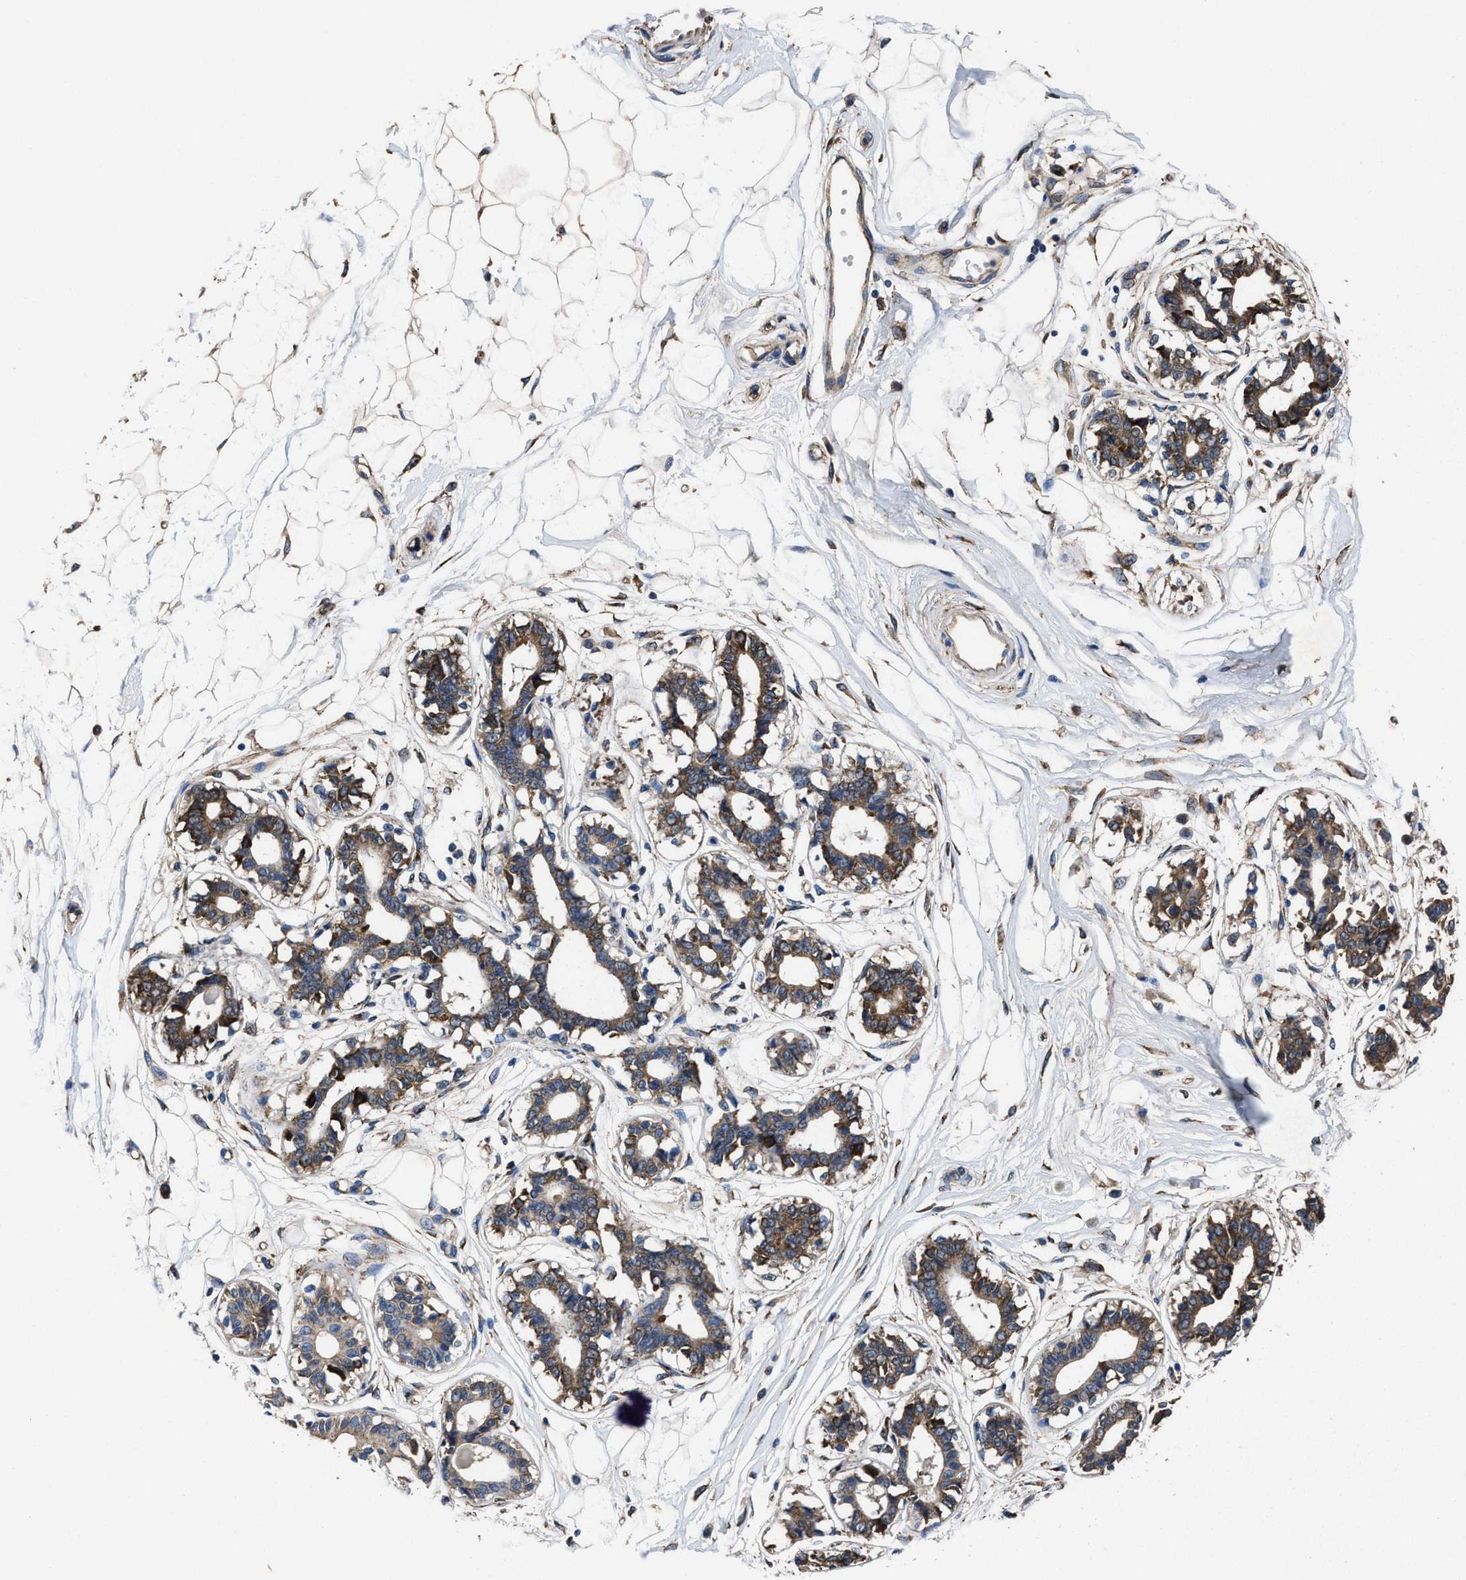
{"staining": {"intensity": "moderate", "quantity": "25%-75%", "location": "cytoplasmic/membranous"}, "tissue": "breast", "cell_type": "Adipocytes", "image_type": "normal", "snomed": [{"axis": "morphology", "description": "Normal tissue, NOS"}, {"axis": "topography", "description": "Breast"}], "caption": "Protein staining of normal breast exhibits moderate cytoplasmic/membranous expression in about 25%-75% of adipocytes. (IHC, brightfield microscopy, high magnification).", "gene": "IDNK", "patient": {"sex": "female", "age": 45}}